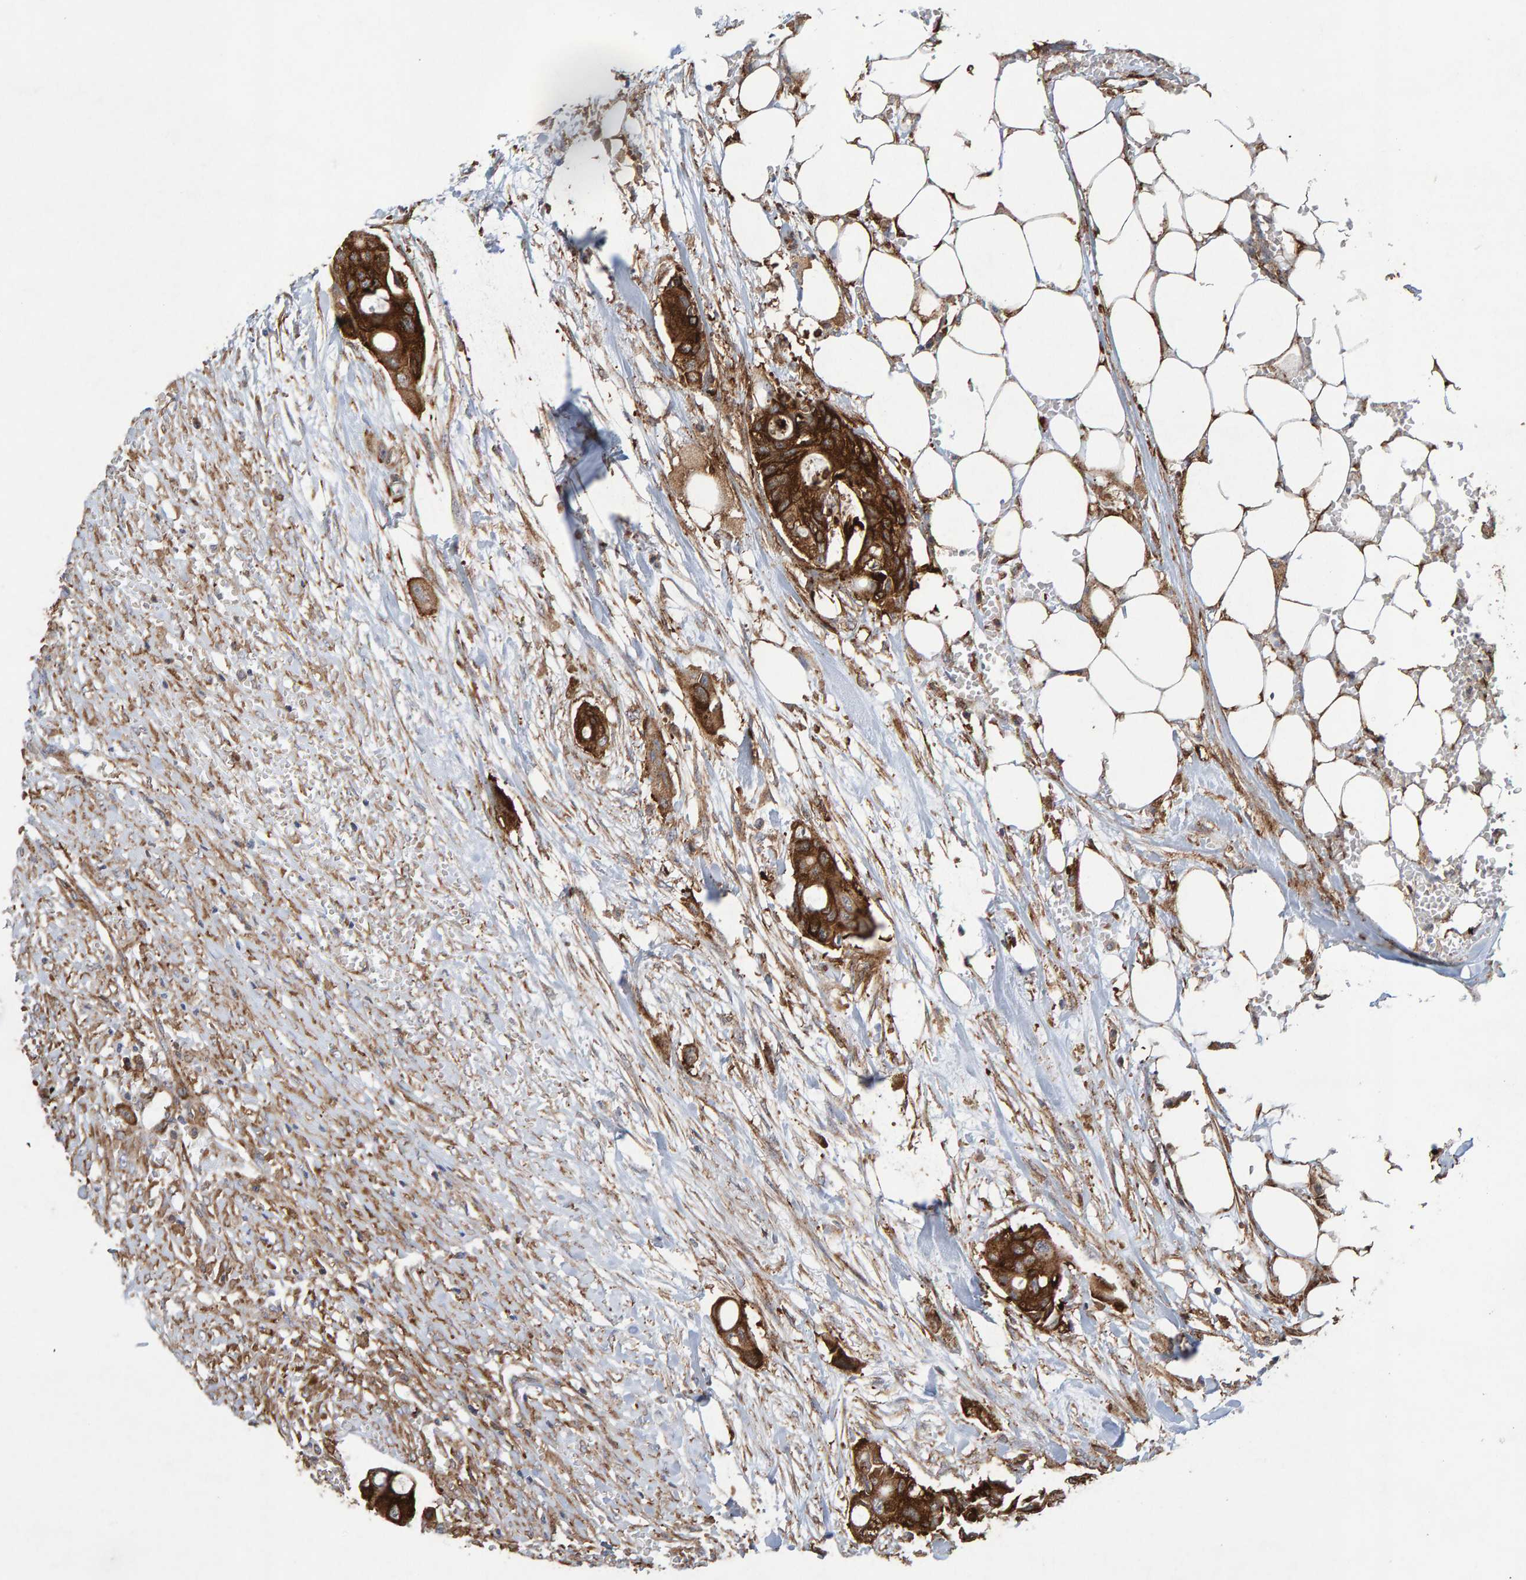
{"staining": {"intensity": "strong", "quantity": ">75%", "location": "cytoplasmic/membranous"}, "tissue": "colorectal cancer", "cell_type": "Tumor cells", "image_type": "cancer", "snomed": [{"axis": "morphology", "description": "Adenocarcinoma, NOS"}, {"axis": "topography", "description": "Colon"}], "caption": "Brown immunohistochemical staining in adenocarcinoma (colorectal) exhibits strong cytoplasmic/membranous positivity in about >75% of tumor cells.", "gene": "MVP", "patient": {"sex": "female", "age": 57}}